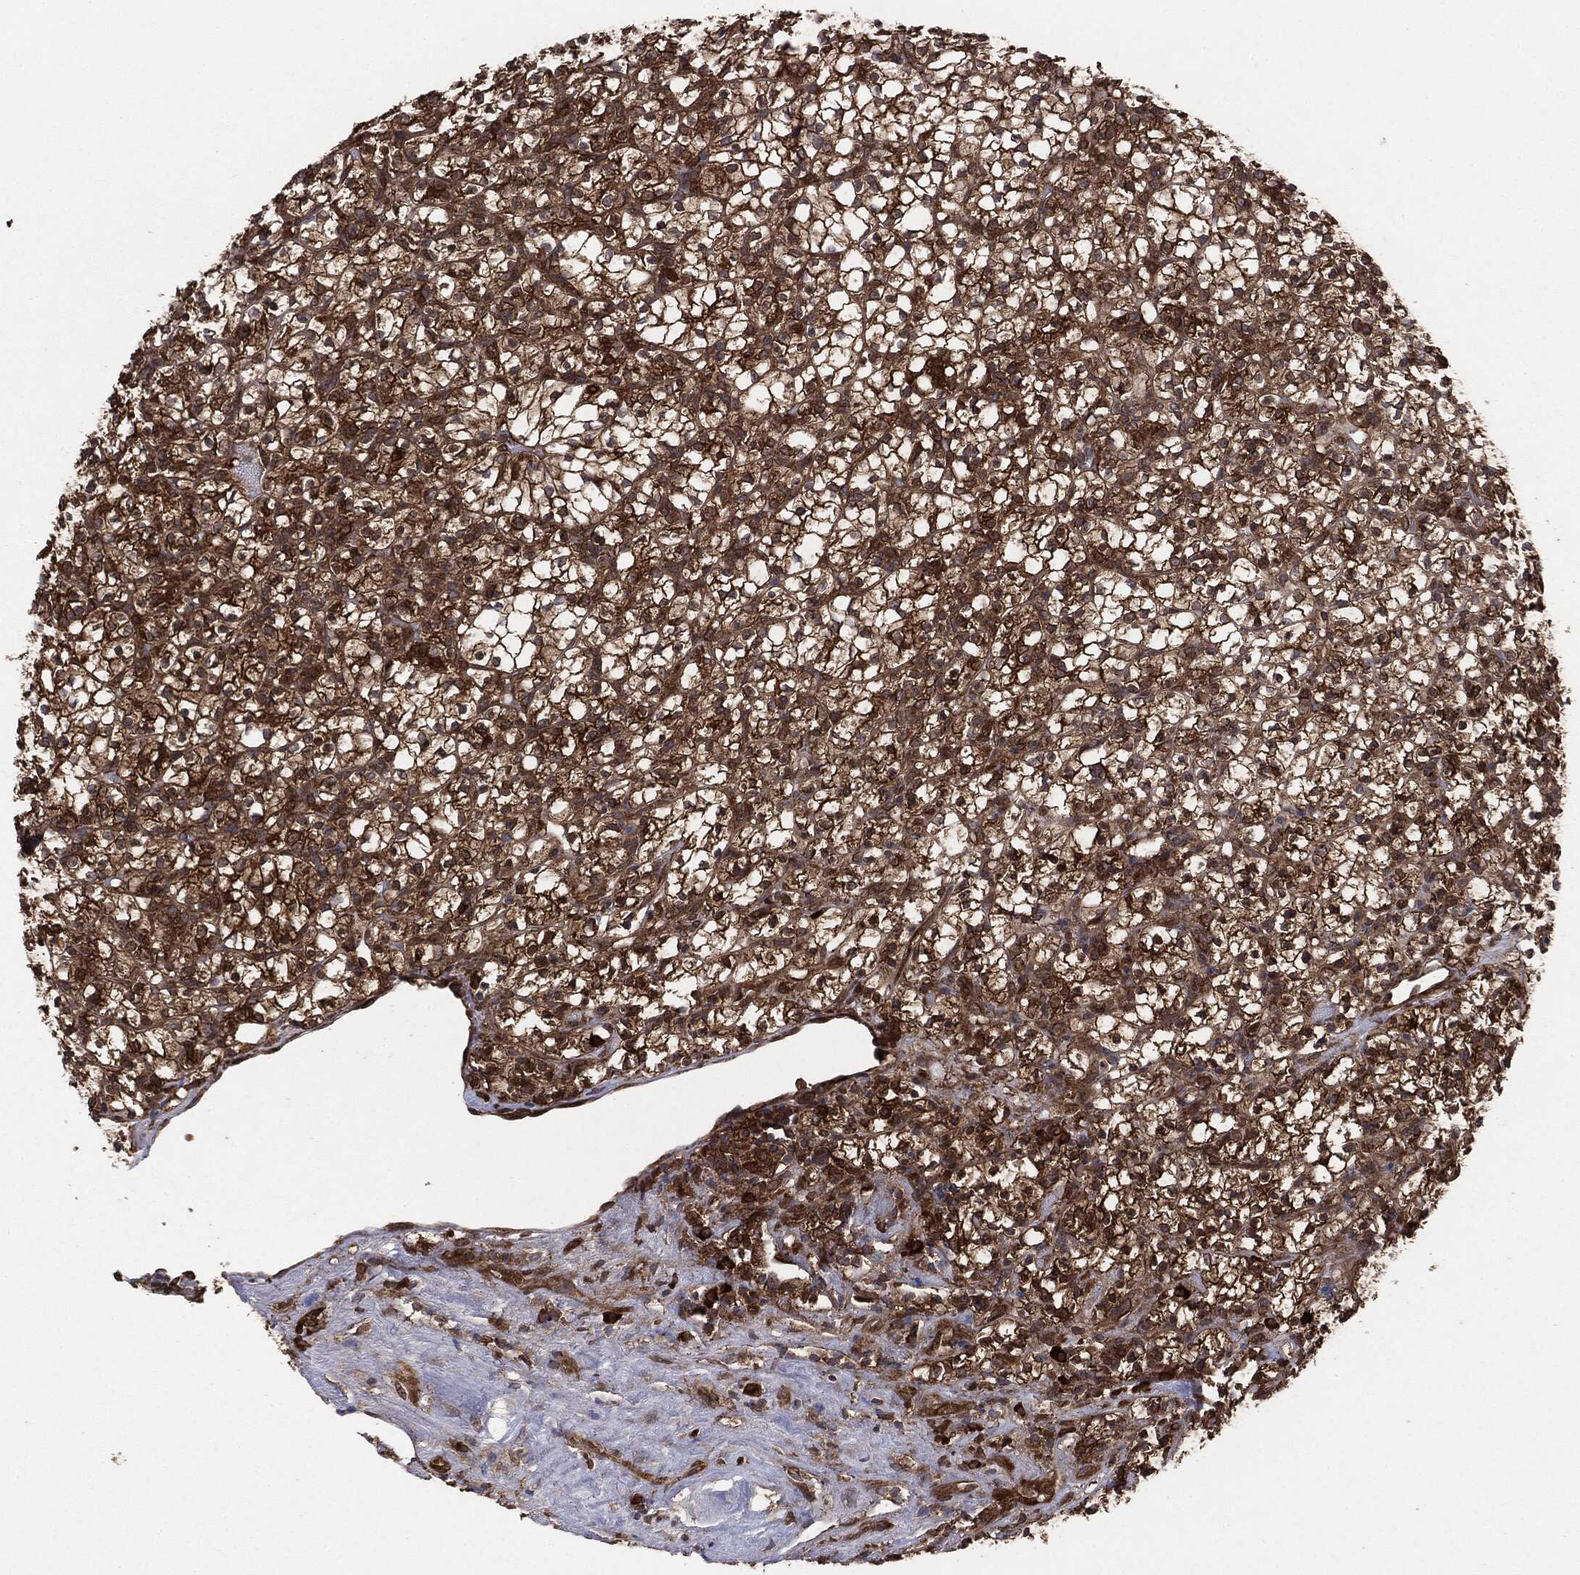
{"staining": {"intensity": "strong", "quantity": ">75%", "location": "cytoplasmic/membranous"}, "tissue": "renal cancer", "cell_type": "Tumor cells", "image_type": "cancer", "snomed": [{"axis": "morphology", "description": "Adenocarcinoma, NOS"}, {"axis": "topography", "description": "Kidney"}], "caption": "The micrograph exhibits staining of renal cancer, revealing strong cytoplasmic/membranous protein positivity (brown color) within tumor cells.", "gene": "NME1", "patient": {"sex": "female", "age": 89}}